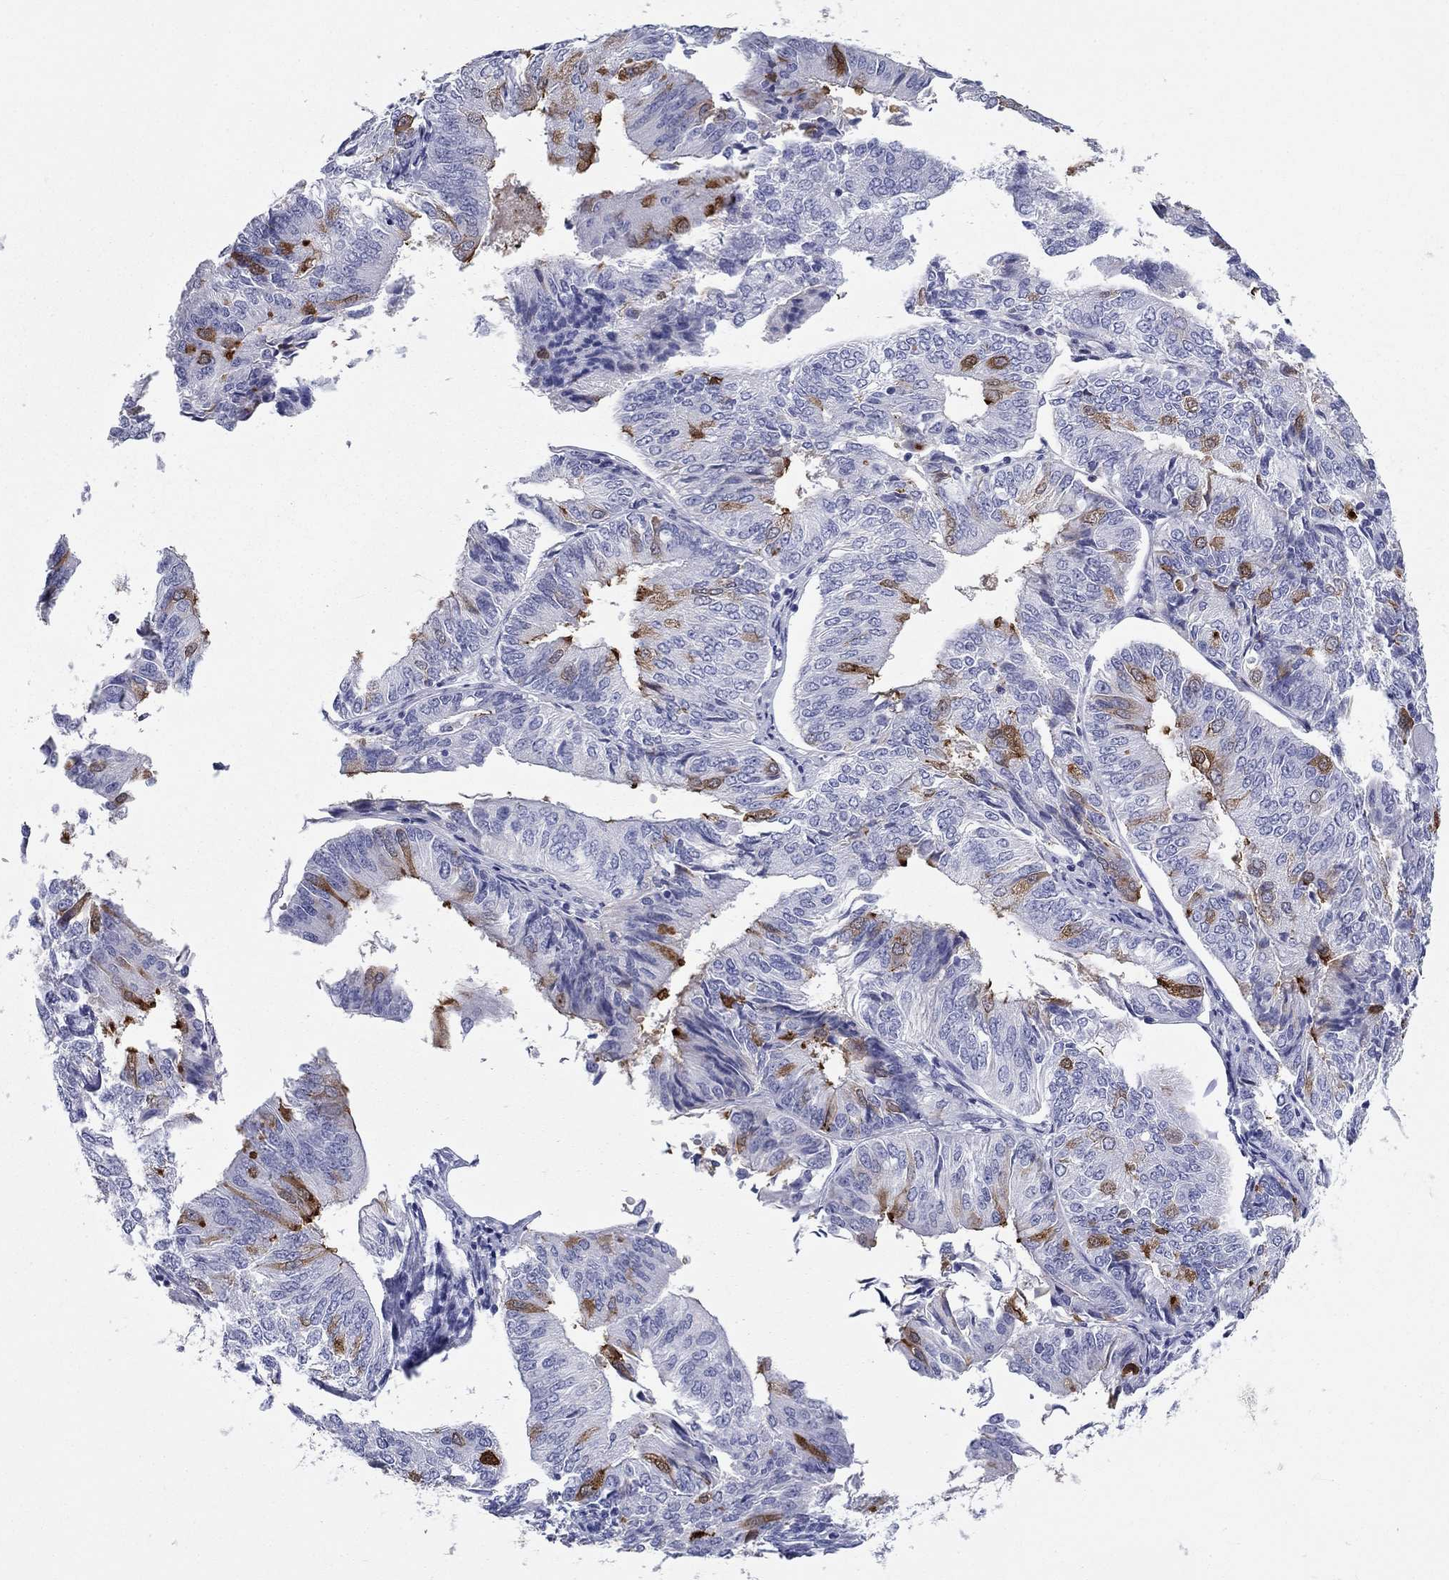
{"staining": {"intensity": "strong", "quantity": "<25%", "location": "cytoplasmic/membranous"}, "tissue": "endometrial cancer", "cell_type": "Tumor cells", "image_type": "cancer", "snomed": [{"axis": "morphology", "description": "Adenocarcinoma, NOS"}, {"axis": "topography", "description": "Endometrium"}], "caption": "Strong cytoplasmic/membranous expression for a protein is identified in about <25% of tumor cells of endometrial cancer using IHC.", "gene": "DNALI1", "patient": {"sex": "female", "age": 58}}